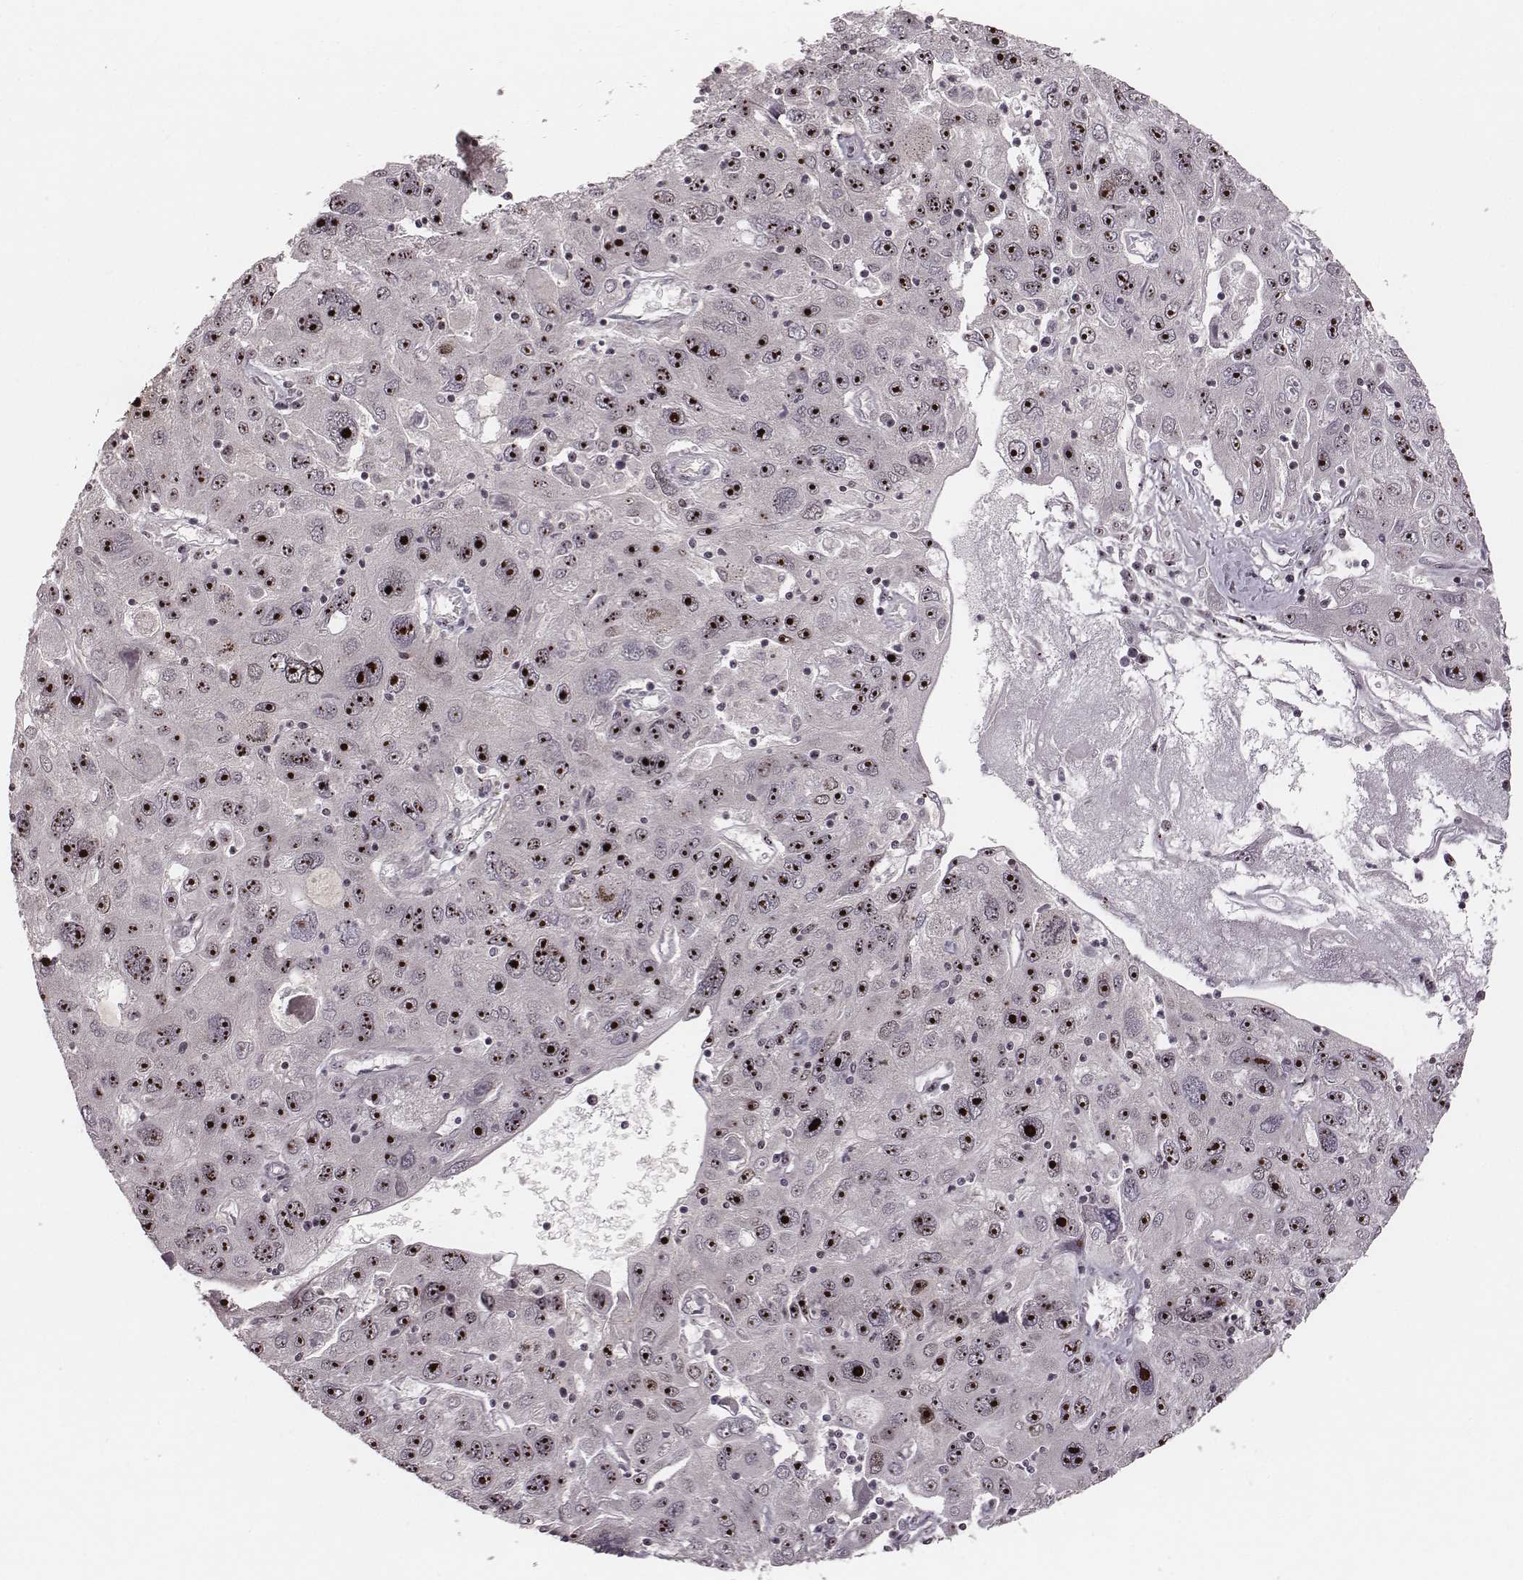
{"staining": {"intensity": "moderate", "quantity": ">75%", "location": "nuclear"}, "tissue": "stomach cancer", "cell_type": "Tumor cells", "image_type": "cancer", "snomed": [{"axis": "morphology", "description": "Adenocarcinoma, NOS"}, {"axis": "topography", "description": "Stomach"}], "caption": "Approximately >75% of tumor cells in adenocarcinoma (stomach) show moderate nuclear protein expression as visualized by brown immunohistochemical staining.", "gene": "NOP56", "patient": {"sex": "male", "age": 56}}